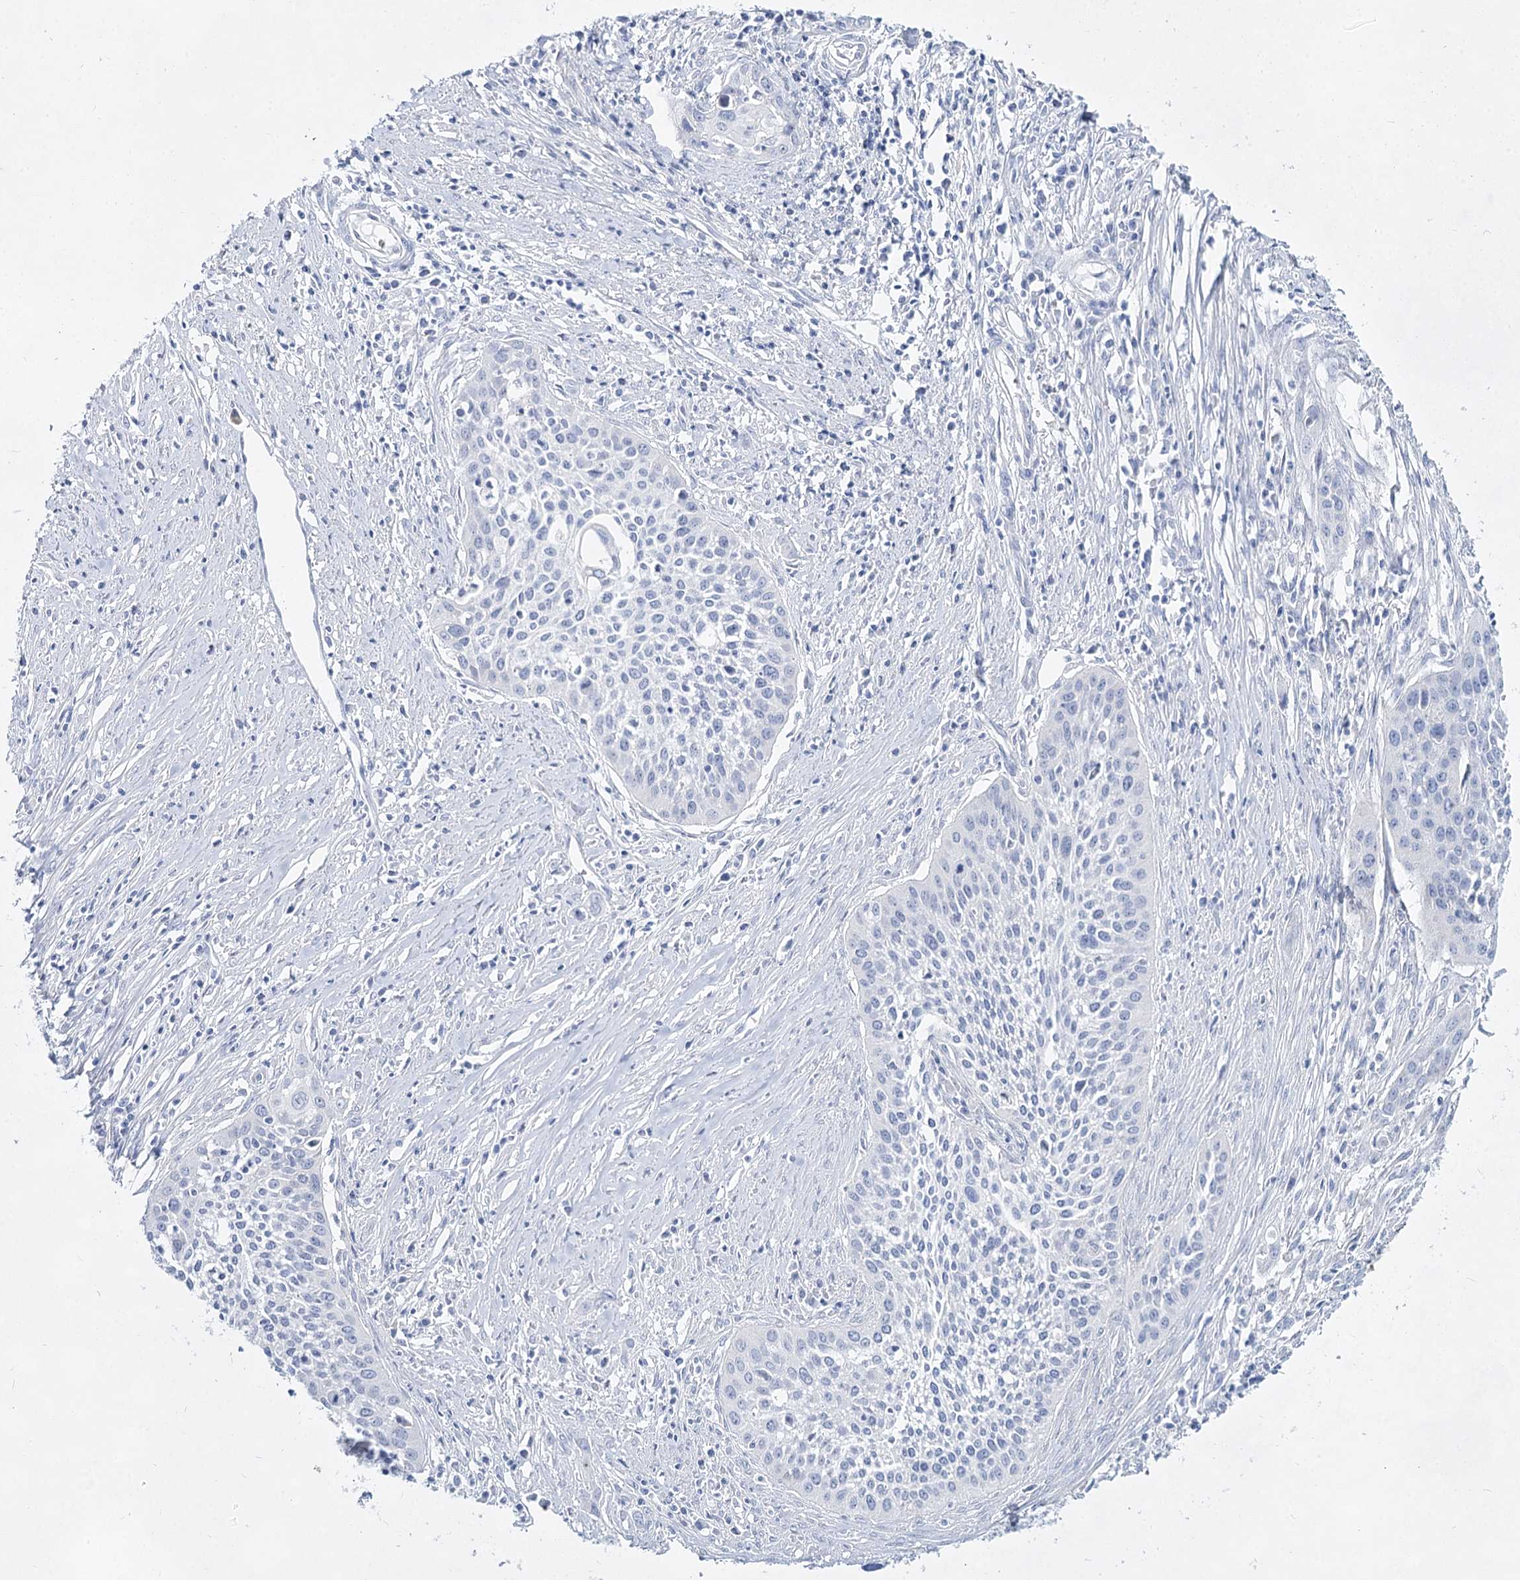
{"staining": {"intensity": "negative", "quantity": "none", "location": "none"}, "tissue": "cervical cancer", "cell_type": "Tumor cells", "image_type": "cancer", "snomed": [{"axis": "morphology", "description": "Squamous cell carcinoma, NOS"}, {"axis": "topography", "description": "Cervix"}], "caption": "Tumor cells show no significant staining in cervical cancer.", "gene": "SLC17A2", "patient": {"sex": "female", "age": 34}}